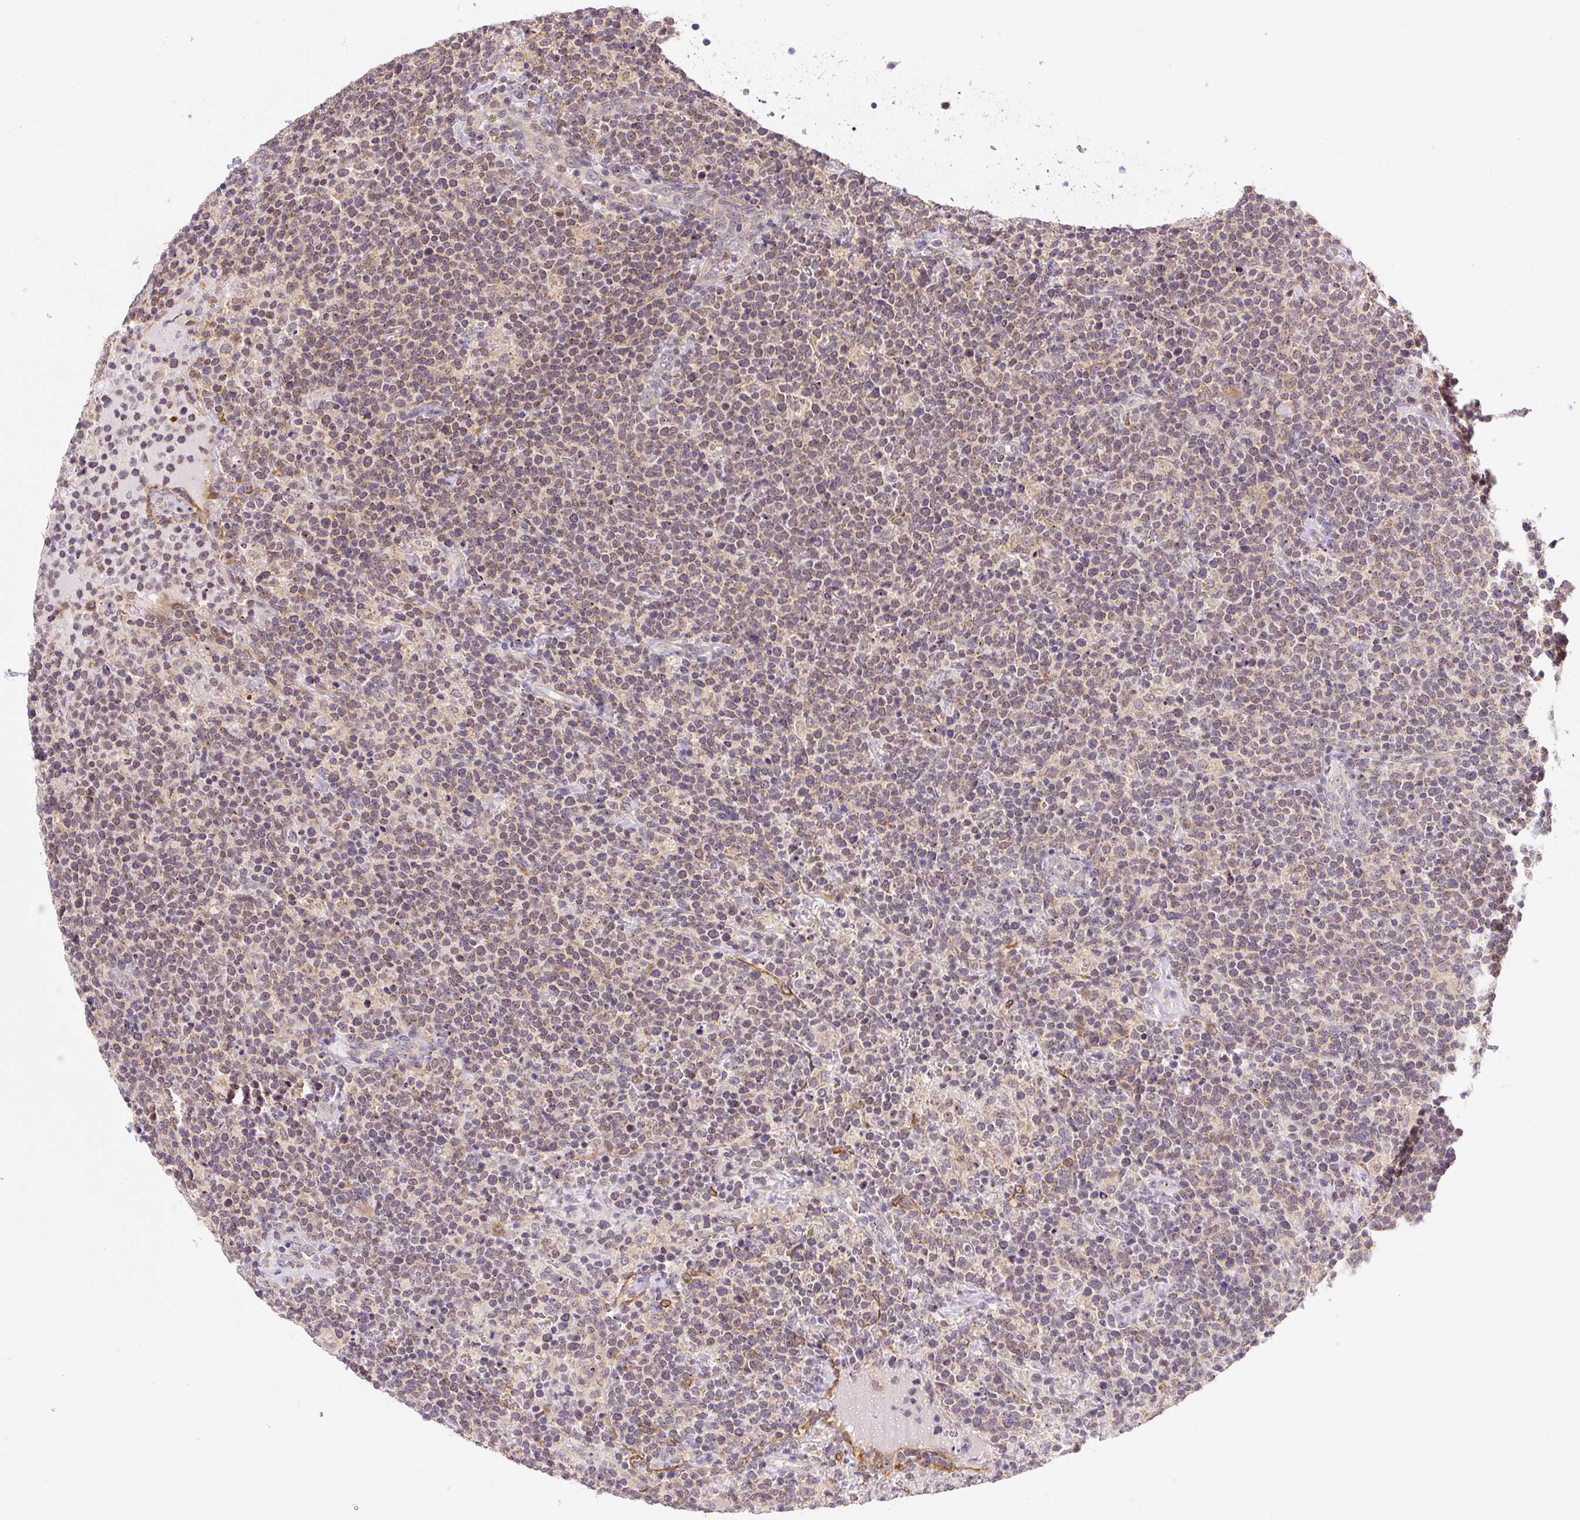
{"staining": {"intensity": "moderate", "quantity": ">75%", "location": "cytoplasmic/membranous"}, "tissue": "lymphoma", "cell_type": "Tumor cells", "image_type": "cancer", "snomed": [{"axis": "morphology", "description": "Malignant lymphoma, non-Hodgkin's type, High grade"}, {"axis": "topography", "description": "Lymph node"}], "caption": "This micrograph exhibits IHC staining of human high-grade malignant lymphoma, non-Hodgkin's type, with medium moderate cytoplasmic/membranous expression in approximately >75% of tumor cells.", "gene": "PLA2G4A", "patient": {"sex": "male", "age": 61}}